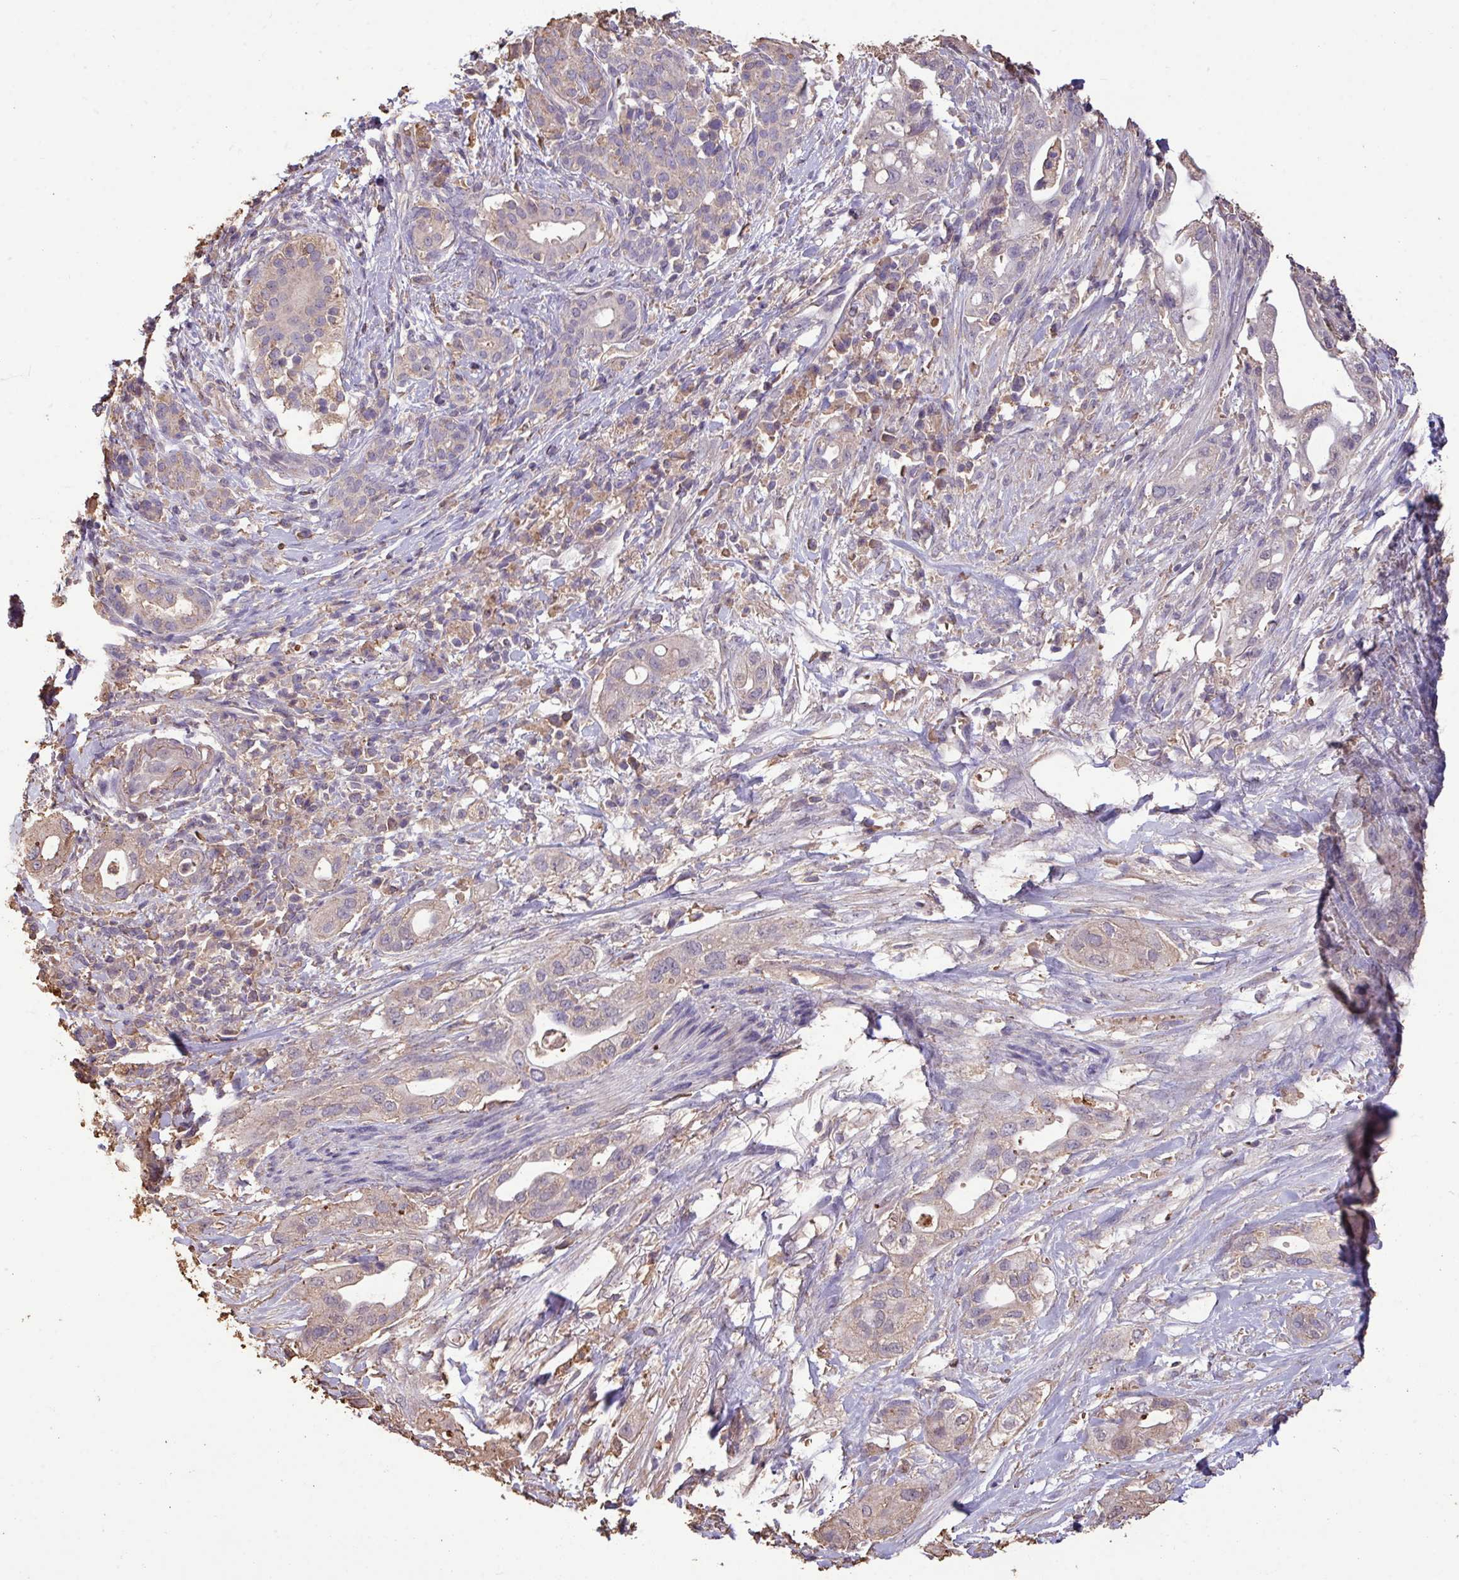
{"staining": {"intensity": "weak", "quantity": "25%-75%", "location": "cytoplasmic/membranous"}, "tissue": "pancreatic cancer", "cell_type": "Tumor cells", "image_type": "cancer", "snomed": [{"axis": "morphology", "description": "Adenocarcinoma, NOS"}, {"axis": "topography", "description": "Pancreas"}], "caption": "The photomicrograph shows a brown stain indicating the presence of a protein in the cytoplasmic/membranous of tumor cells in pancreatic cancer (adenocarcinoma). Nuclei are stained in blue.", "gene": "CAMK2B", "patient": {"sex": "male", "age": 44}}